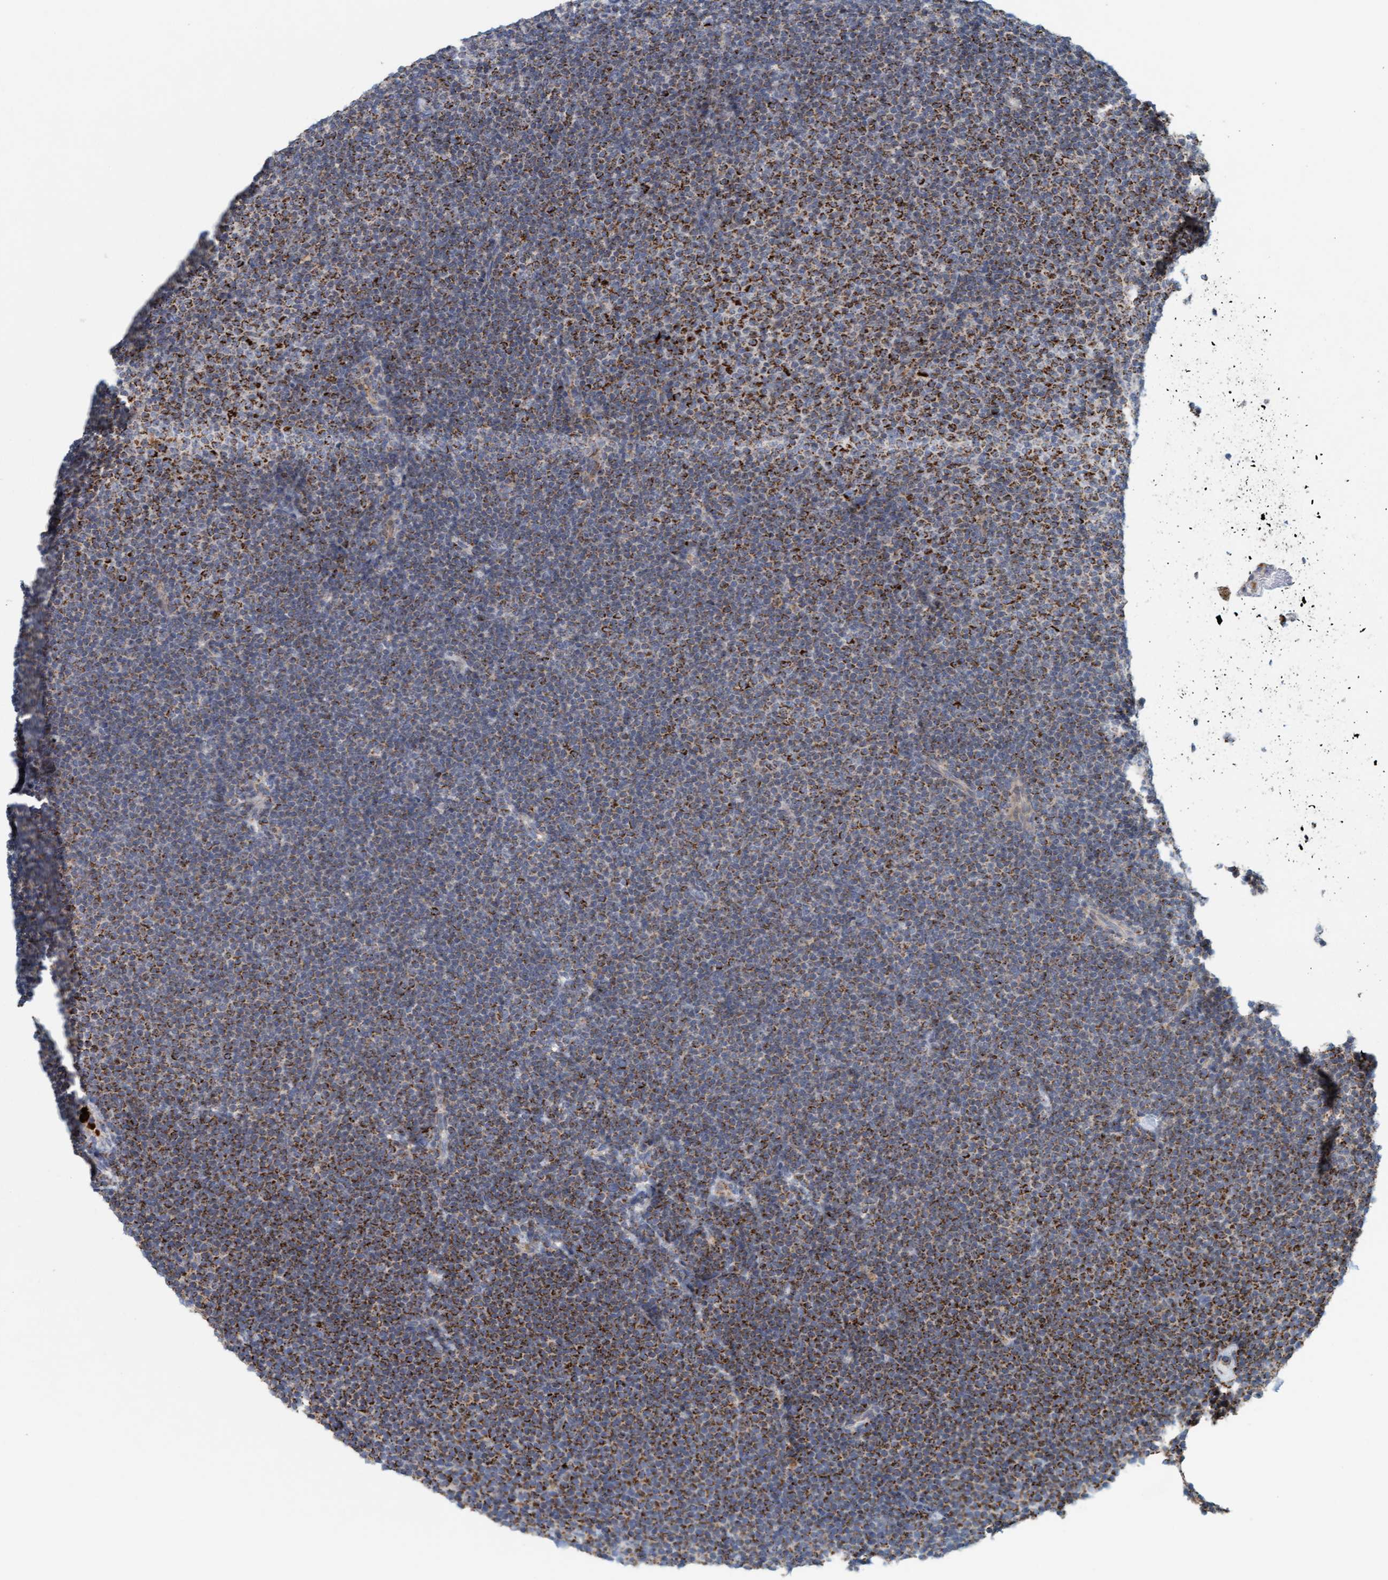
{"staining": {"intensity": "strong", "quantity": "25%-75%", "location": "cytoplasmic/membranous"}, "tissue": "lymphoma", "cell_type": "Tumor cells", "image_type": "cancer", "snomed": [{"axis": "morphology", "description": "Malignant lymphoma, non-Hodgkin's type, Low grade"}, {"axis": "topography", "description": "Lymph node"}], "caption": "An IHC image of tumor tissue is shown. Protein staining in brown labels strong cytoplasmic/membranous positivity in lymphoma within tumor cells.", "gene": "B9D1", "patient": {"sex": "female", "age": 53}}